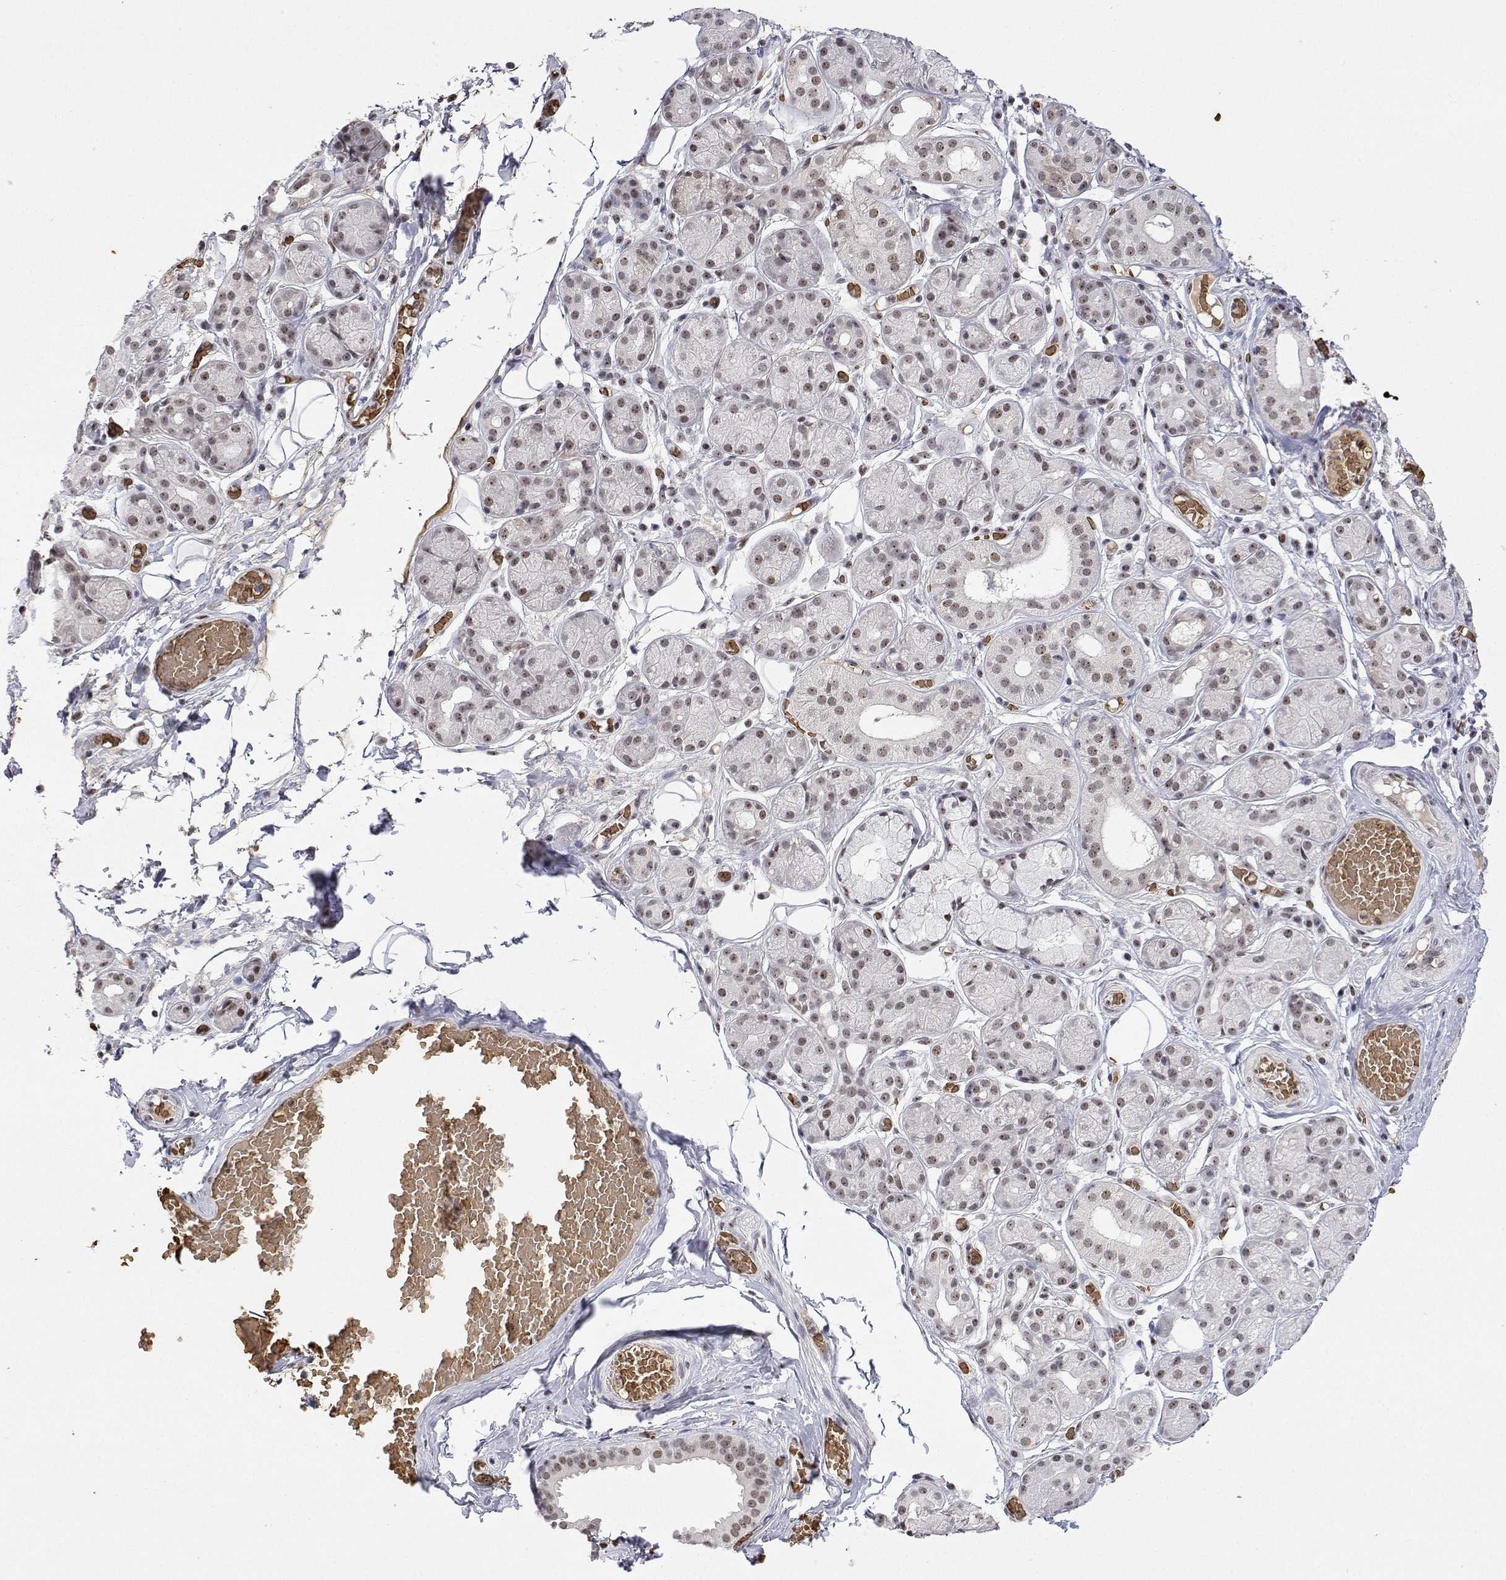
{"staining": {"intensity": "weak", "quantity": "<25%", "location": "nuclear"}, "tissue": "salivary gland", "cell_type": "Glandular cells", "image_type": "normal", "snomed": [{"axis": "morphology", "description": "Normal tissue, NOS"}, {"axis": "topography", "description": "Salivary gland"}, {"axis": "topography", "description": "Peripheral nerve tissue"}], "caption": "Glandular cells show no significant staining in normal salivary gland. The staining is performed using DAB (3,3'-diaminobenzidine) brown chromogen with nuclei counter-stained in using hematoxylin.", "gene": "ADAR", "patient": {"sex": "male", "age": 71}}